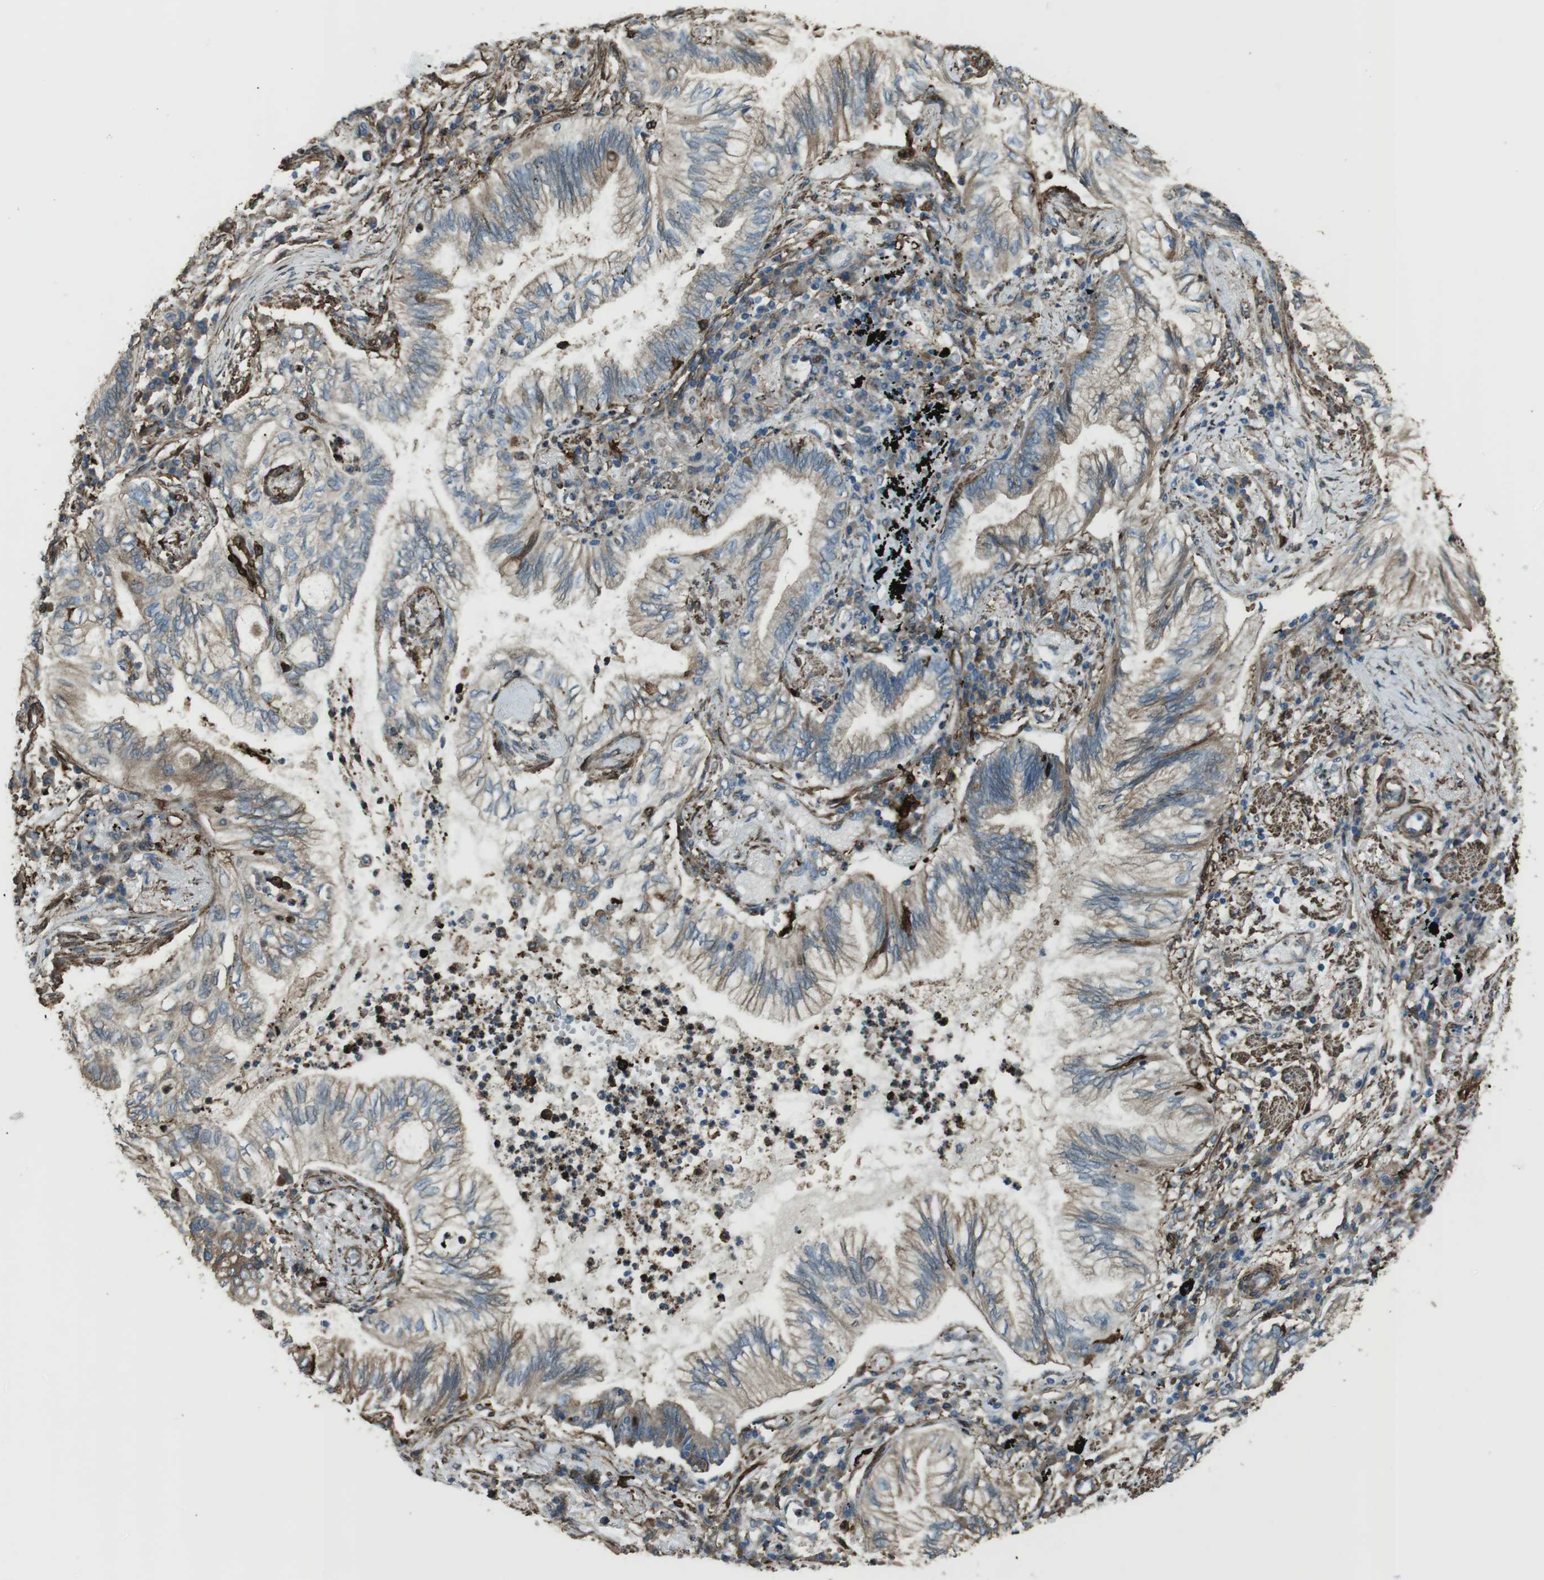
{"staining": {"intensity": "weak", "quantity": ">75%", "location": "cytoplasmic/membranous"}, "tissue": "lung cancer", "cell_type": "Tumor cells", "image_type": "cancer", "snomed": [{"axis": "morphology", "description": "Normal tissue, NOS"}, {"axis": "morphology", "description": "Adenocarcinoma, NOS"}, {"axis": "topography", "description": "Bronchus"}, {"axis": "topography", "description": "Lung"}], "caption": "Immunohistochemical staining of human lung cancer (adenocarcinoma) exhibits weak cytoplasmic/membranous protein positivity in about >75% of tumor cells.", "gene": "SFT2D1", "patient": {"sex": "female", "age": 70}}